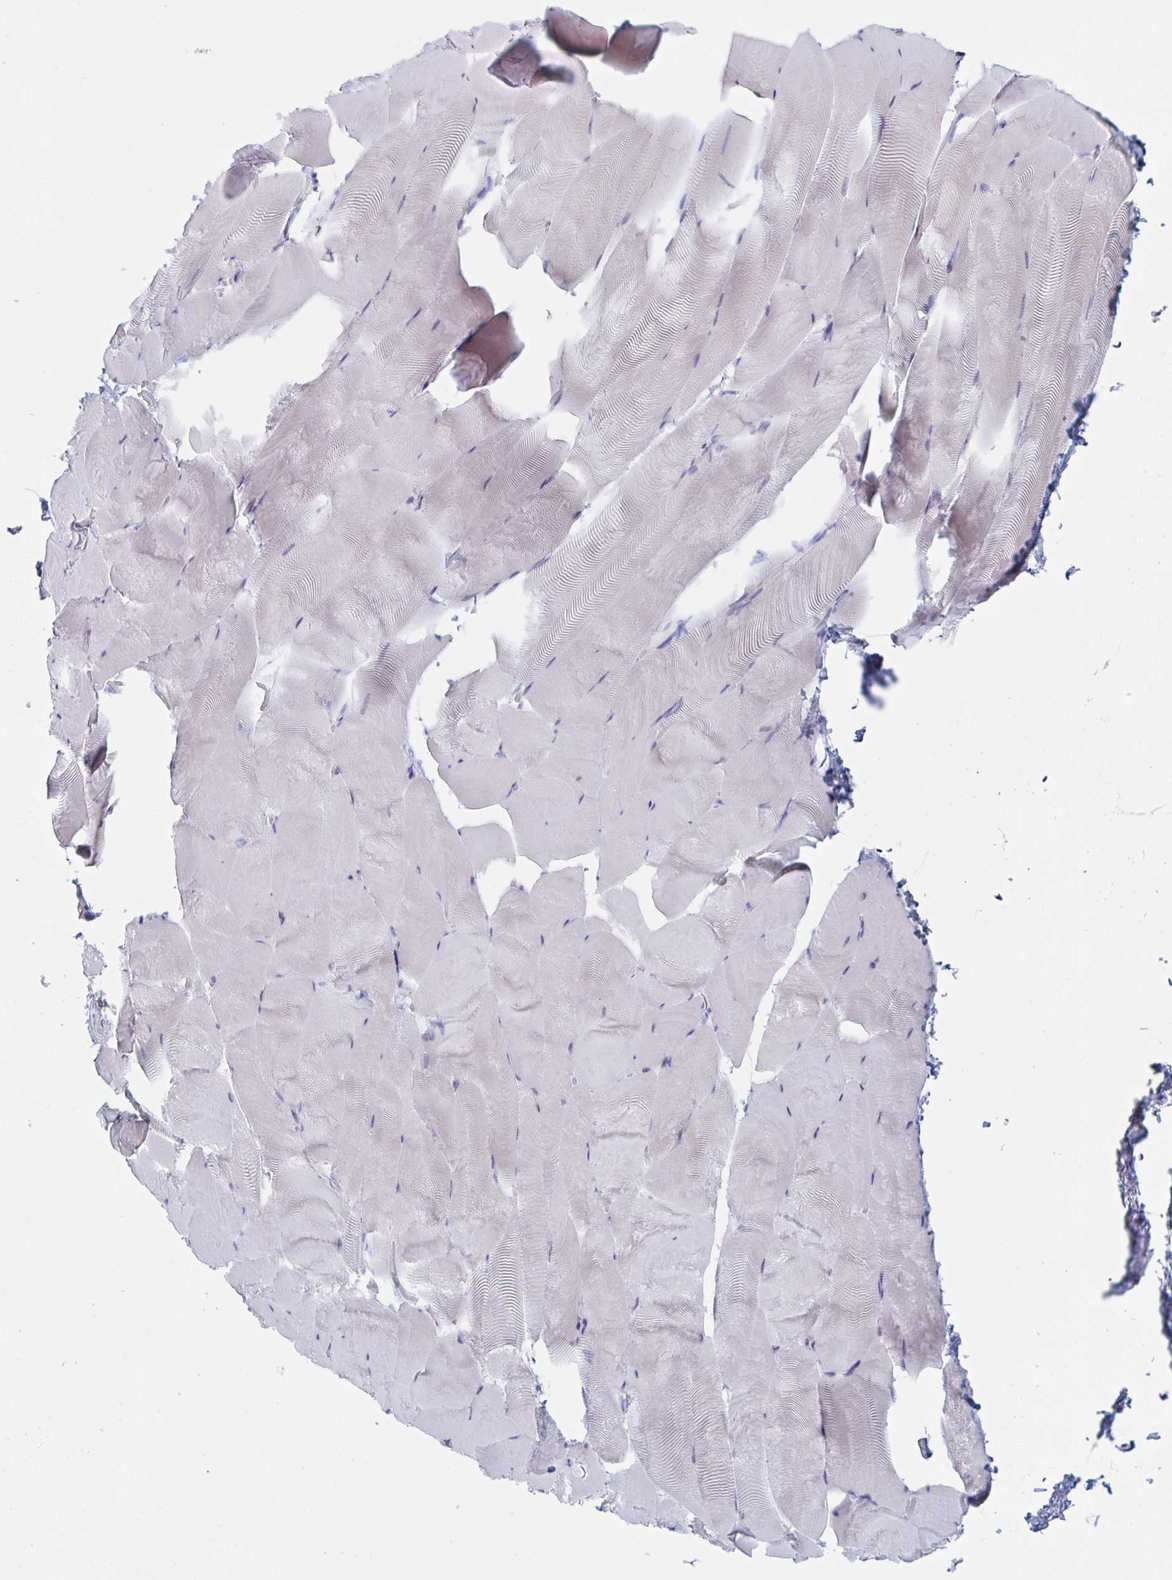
{"staining": {"intensity": "negative", "quantity": "none", "location": "none"}, "tissue": "skeletal muscle", "cell_type": "Myocytes", "image_type": "normal", "snomed": [{"axis": "morphology", "description": "Normal tissue, NOS"}, {"axis": "topography", "description": "Skeletal muscle"}], "caption": "An IHC micrograph of normal skeletal muscle is shown. There is no staining in myocytes of skeletal muscle. Nuclei are stained in blue.", "gene": "FOXA1", "patient": {"sex": "female", "age": 64}}